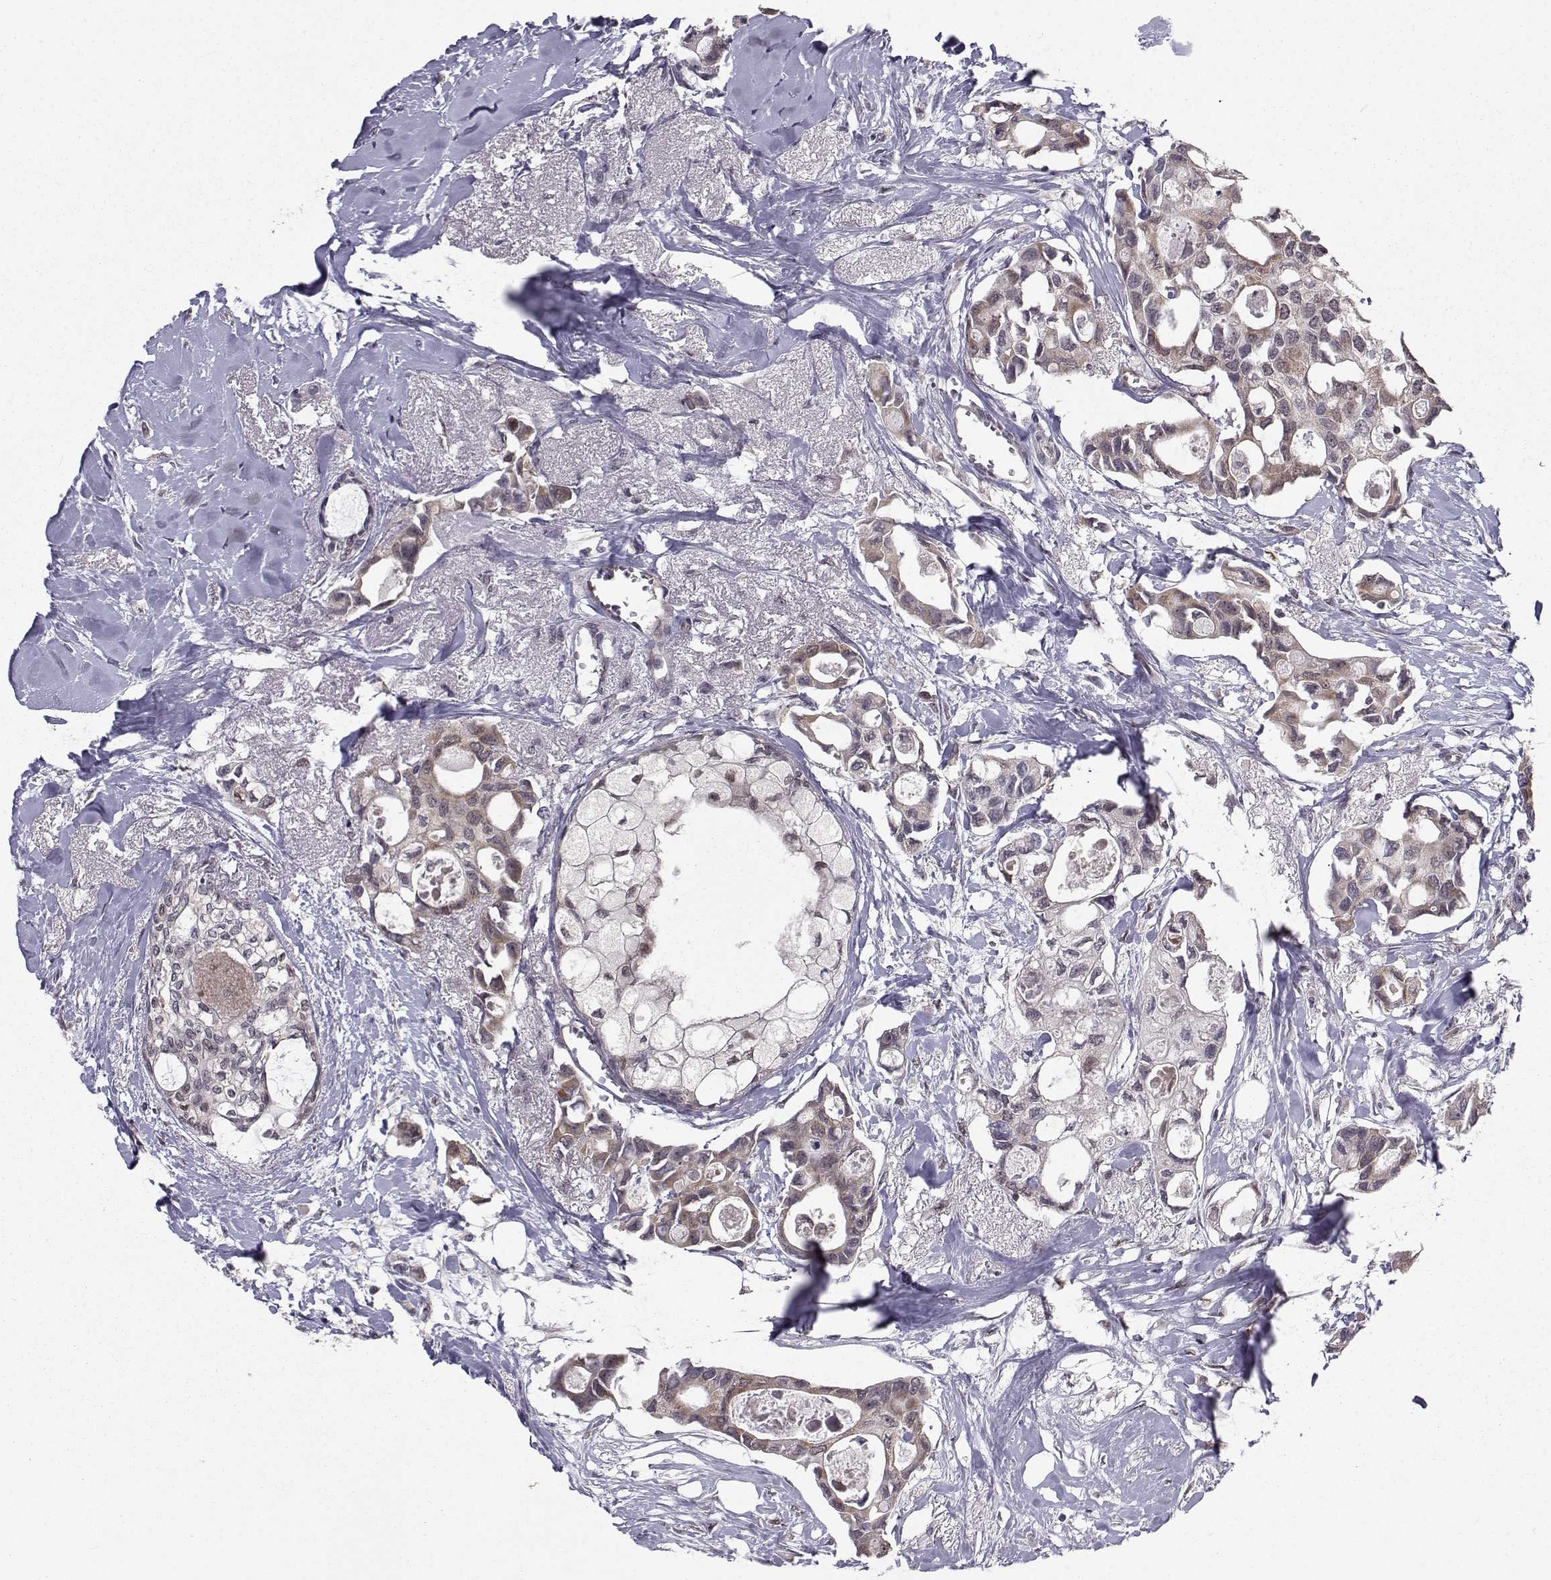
{"staining": {"intensity": "moderate", "quantity": "25%-75%", "location": "cytoplasmic/membranous"}, "tissue": "breast cancer", "cell_type": "Tumor cells", "image_type": "cancer", "snomed": [{"axis": "morphology", "description": "Duct carcinoma"}, {"axis": "topography", "description": "Breast"}], "caption": "This is a photomicrograph of immunohistochemistry (IHC) staining of invasive ductal carcinoma (breast), which shows moderate expression in the cytoplasmic/membranous of tumor cells.", "gene": "PKN2", "patient": {"sex": "female", "age": 83}}